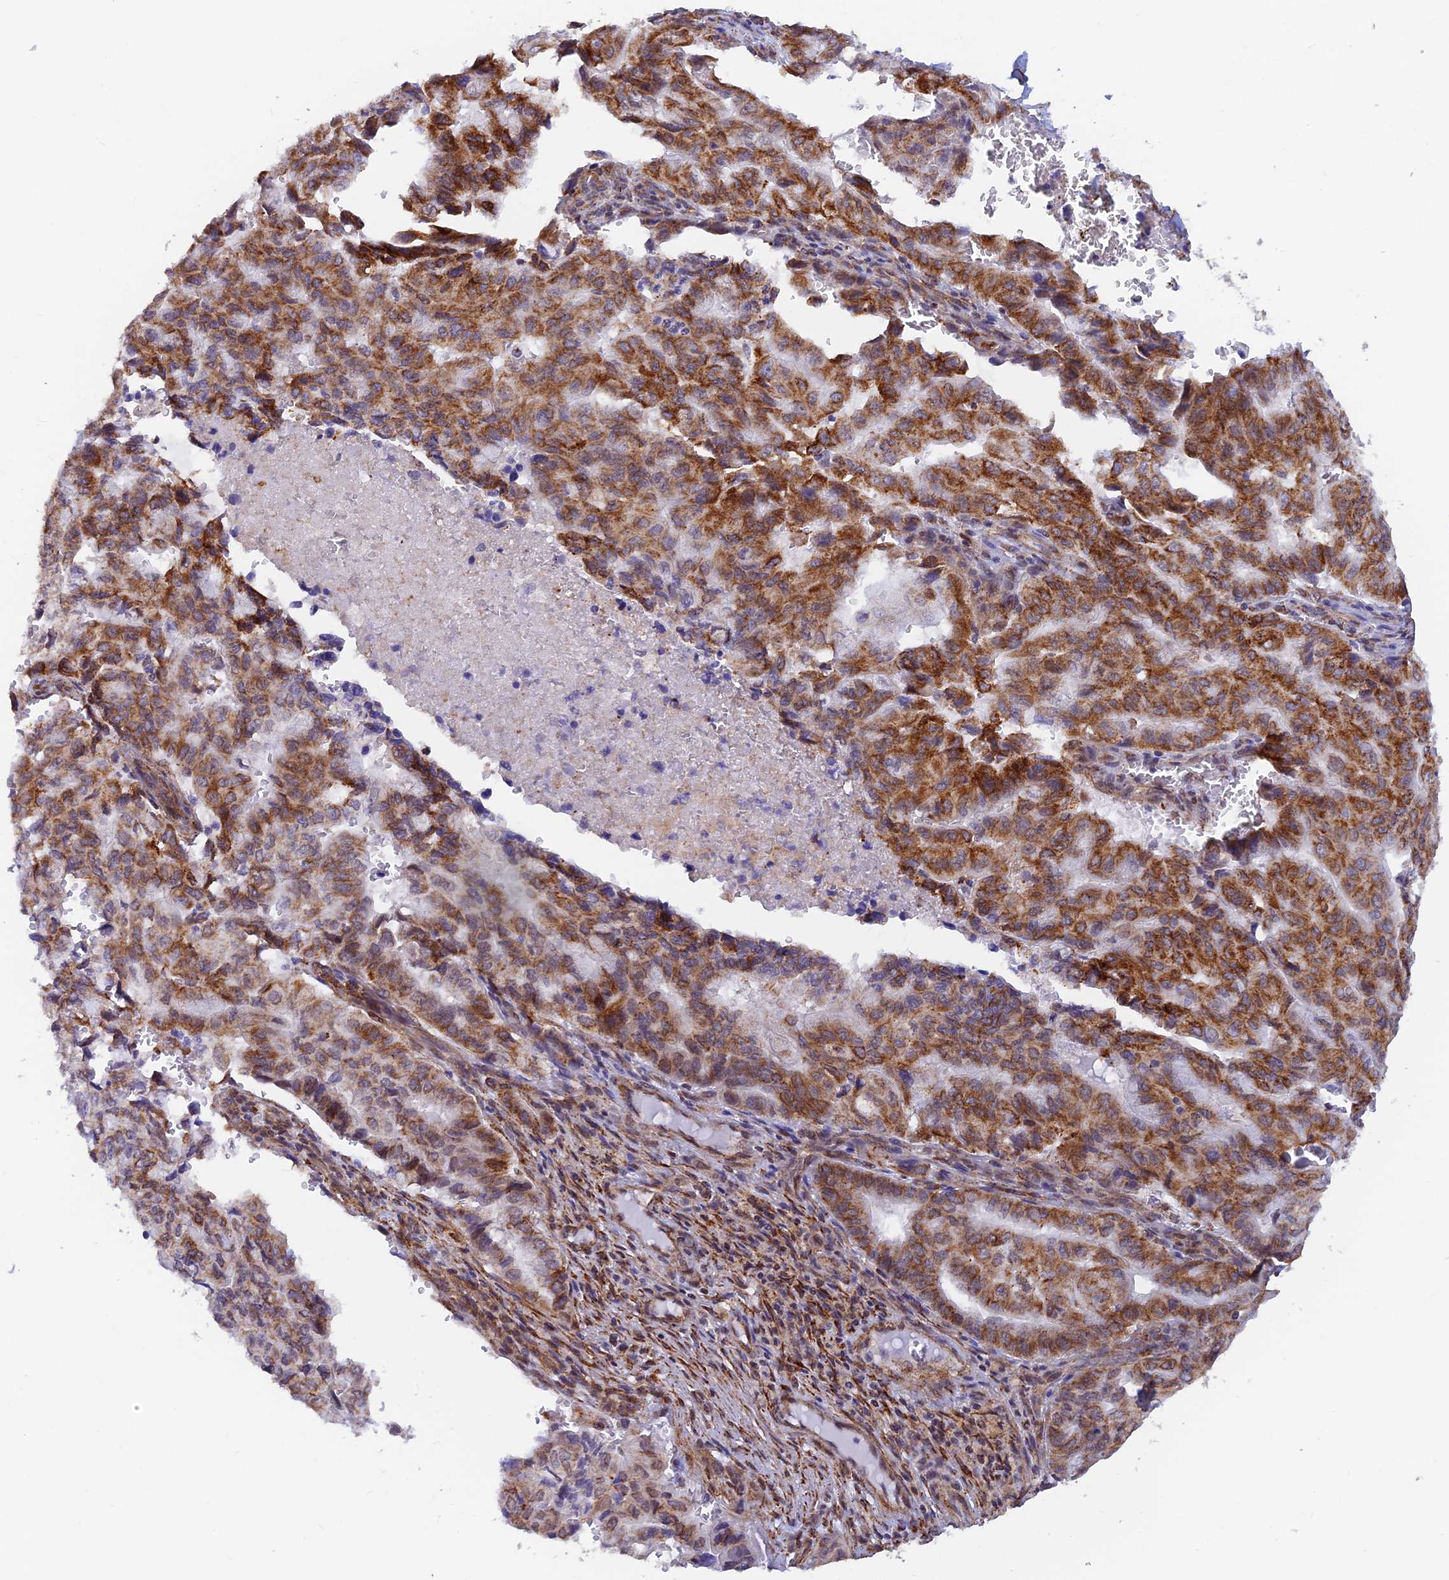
{"staining": {"intensity": "strong", "quantity": ">75%", "location": "cytoplasmic/membranous"}, "tissue": "pancreatic cancer", "cell_type": "Tumor cells", "image_type": "cancer", "snomed": [{"axis": "morphology", "description": "Adenocarcinoma, NOS"}, {"axis": "topography", "description": "Pancreas"}], "caption": "A high amount of strong cytoplasmic/membranous positivity is appreciated in about >75% of tumor cells in pancreatic cancer tissue. Nuclei are stained in blue.", "gene": "VSTM2L", "patient": {"sex": "male", "age": 51}}